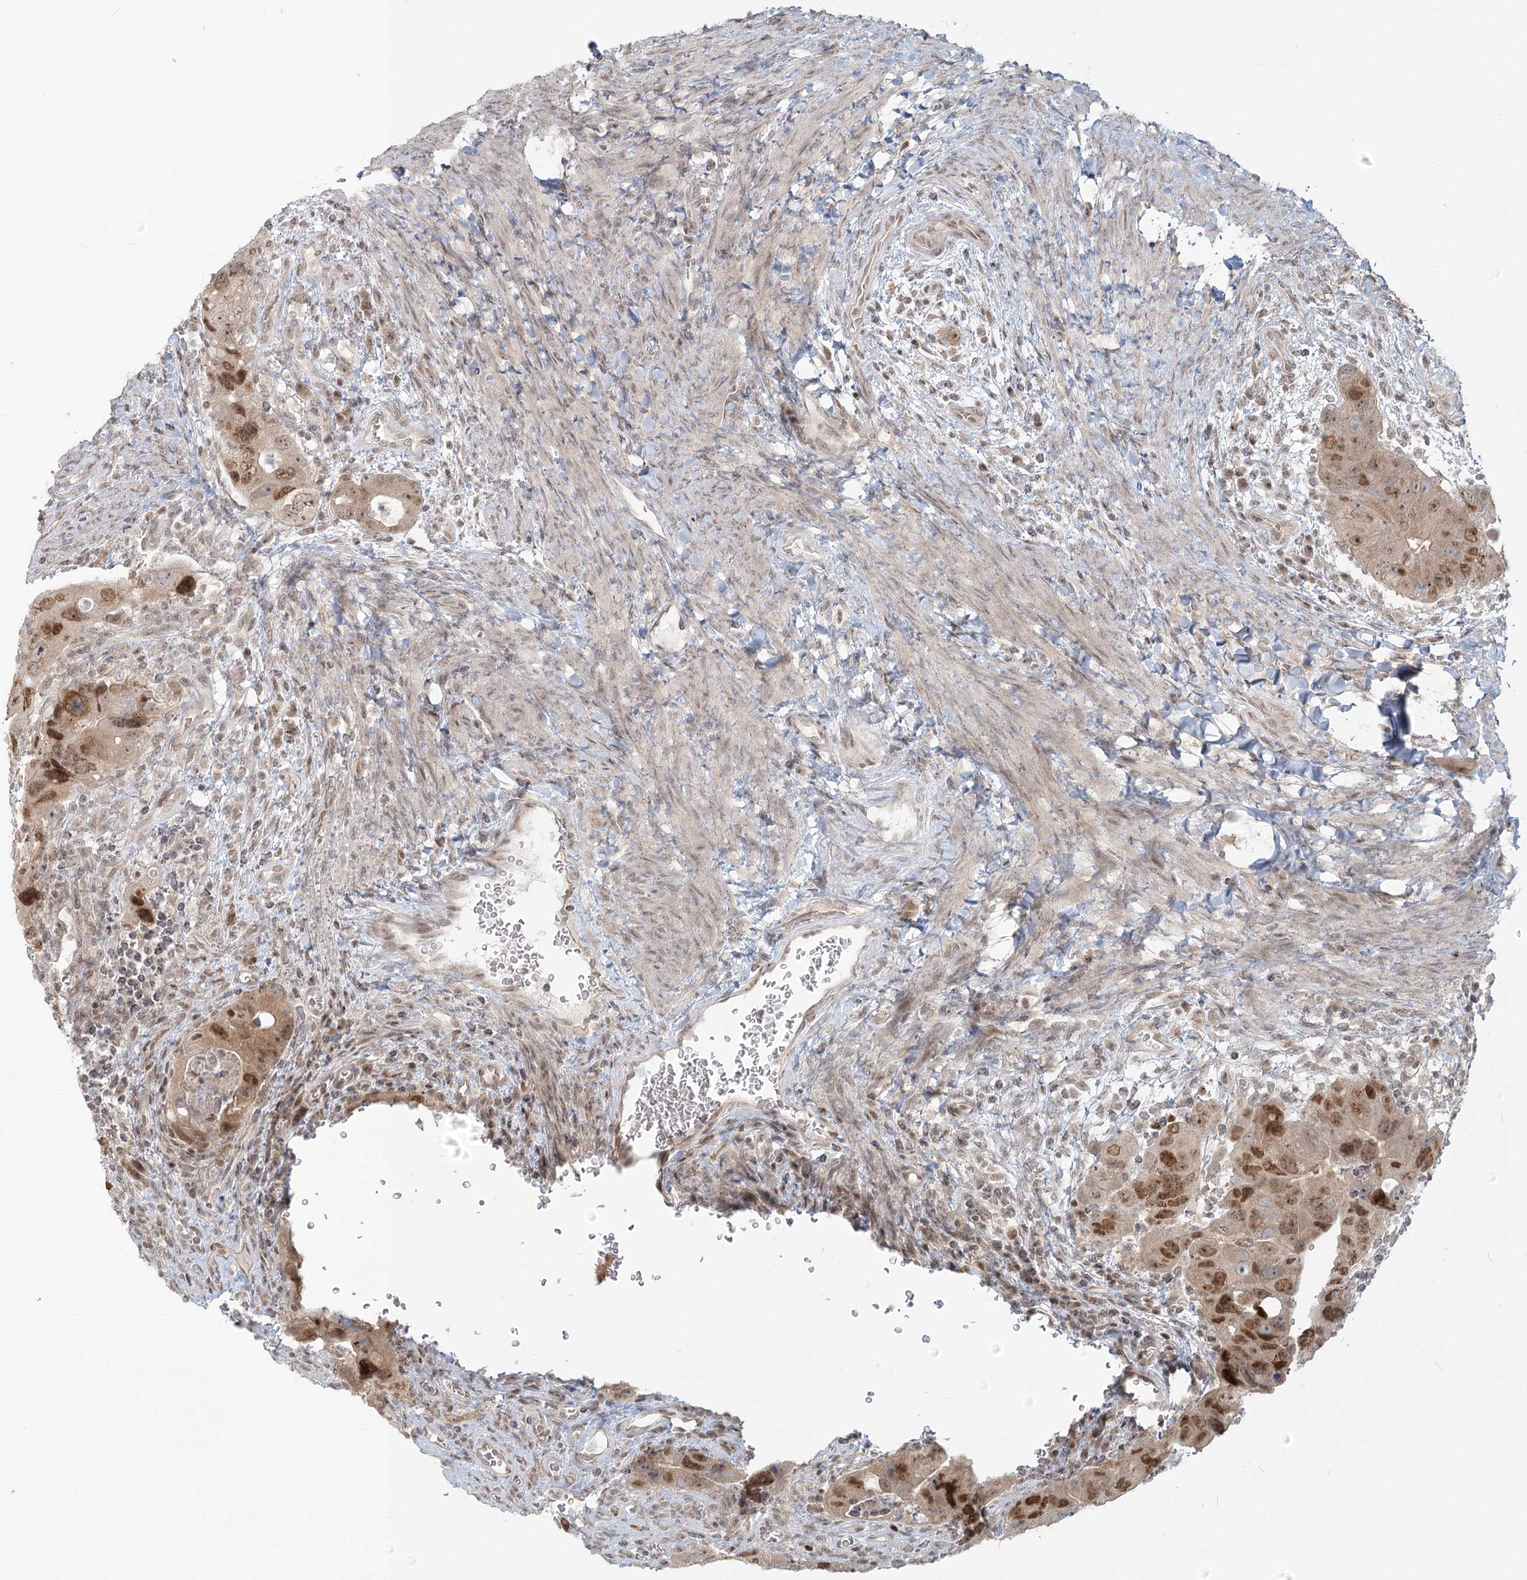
{"staining": {"intensity": "moderate", "quantity": ">75%", "location": "cytoplasmic/membranous,nuclear"}, "tissue": "colorectal cancer", "cell_type": "Tumor cells", "image_type": "cancer", "snomed": [{"axis": "morphology", "description": "Adenocarcinoma, NOS"}, {"axis": "topography", "description": "Rectum"}], "caption": "Colorectal cancer stained for a protein shows moderate cytoplasmic/membranous and nuclear positivity in tumor cells.", "gene": "R3HCC1L", "patient": {"sex": "male", "age": 59}}